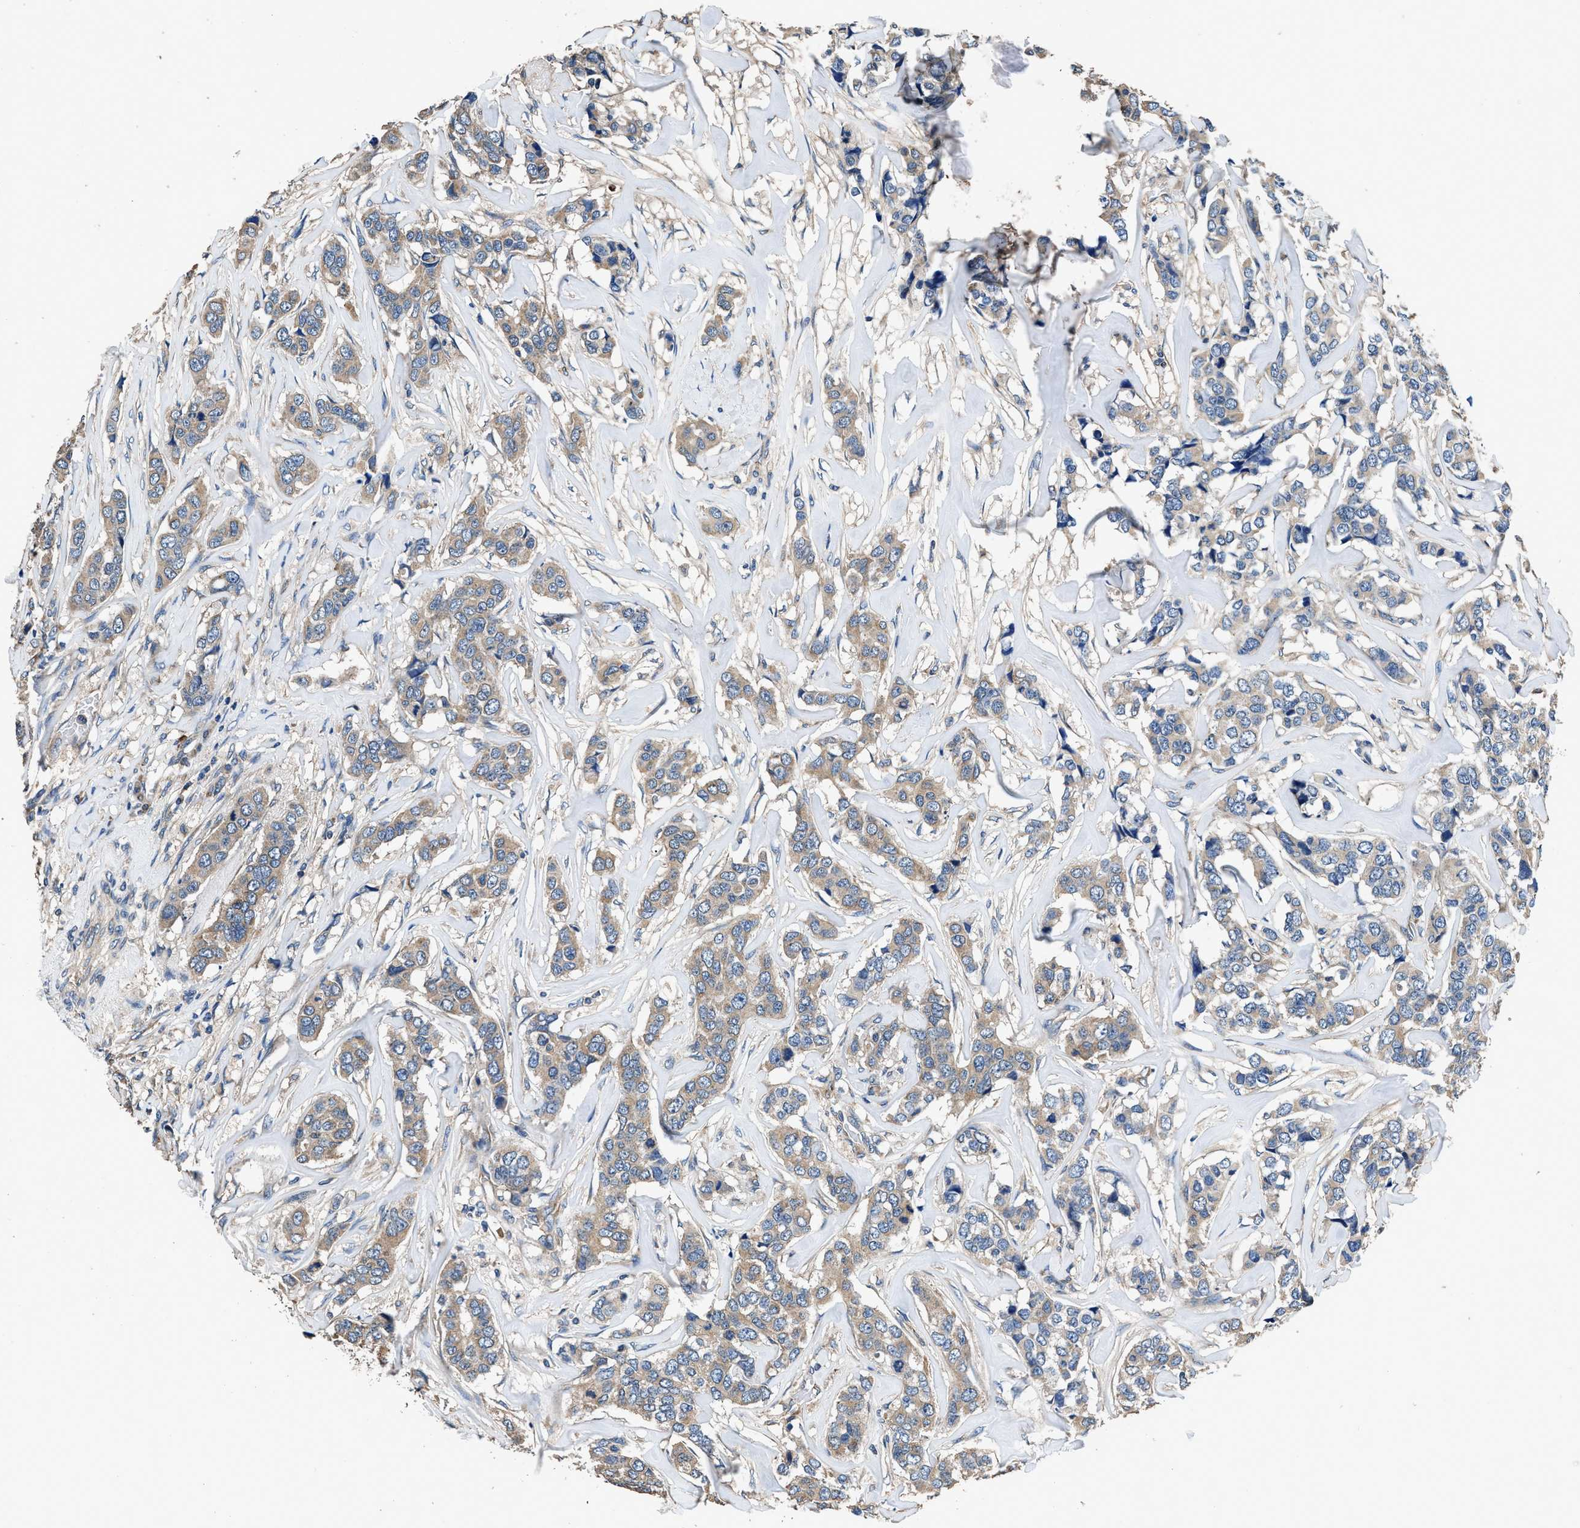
{"staining": {"intensity": "weak", "quantity": ">75%", "location": "cytoplasmic/membranous"}, "tissue": "breast cancer", "cell_type": "Tumor cells", "image_type": "cancer", "snomed": [{"axis": "morphology", "description": "Lobular carcinoma"}, {"axis": "topography", "description": "Breast"}], "caption": "A brown stain highlights weak cytoplasmic/membranous positivity of a protein in human breast lobular carcinoma tumor cells.", "gene": "DHRS7B", "patient": {"sex": "female", "age": 59}}